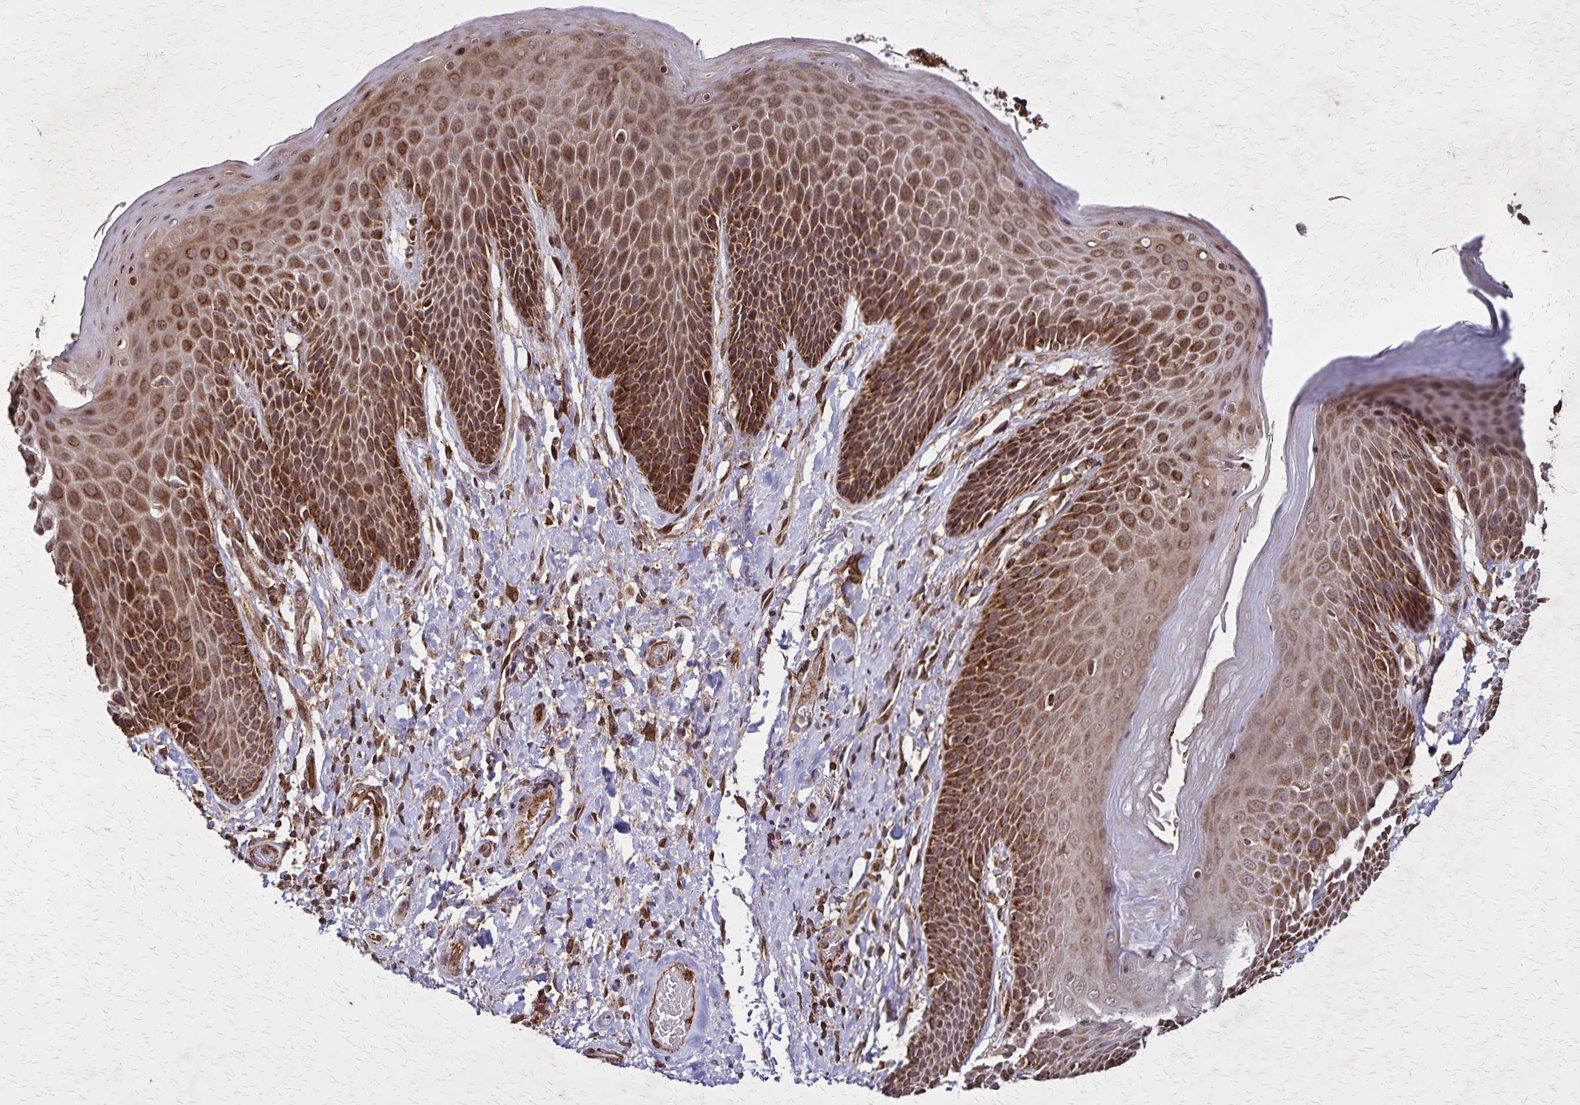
{"staining": {"intensity": "strong", "quantity": ">75%", "location": "cytoplasmic/membranous,nuclear"}, "tissue": "skin", "cell_type": "Epidermal cells", "image_type": "normal", "snomed": [{"axis": "morphology", "description": "Normal tissue, NOS"}, {"axis": "topography", "description": "Anal"}, {"axis": "topography", "description": "Peripheral nerve tissue"}], "caption": "This photomicrograph reveals benign skin stained with immunohistochemistry to label a protein in brown. The cytoplasmic/membranous,nuclear of epidermal cells show strong positivity for the protein. Nuclei are counter-stained blue.", "gene": "NFS1", "patient": {"sex": "male", "age": 51}}